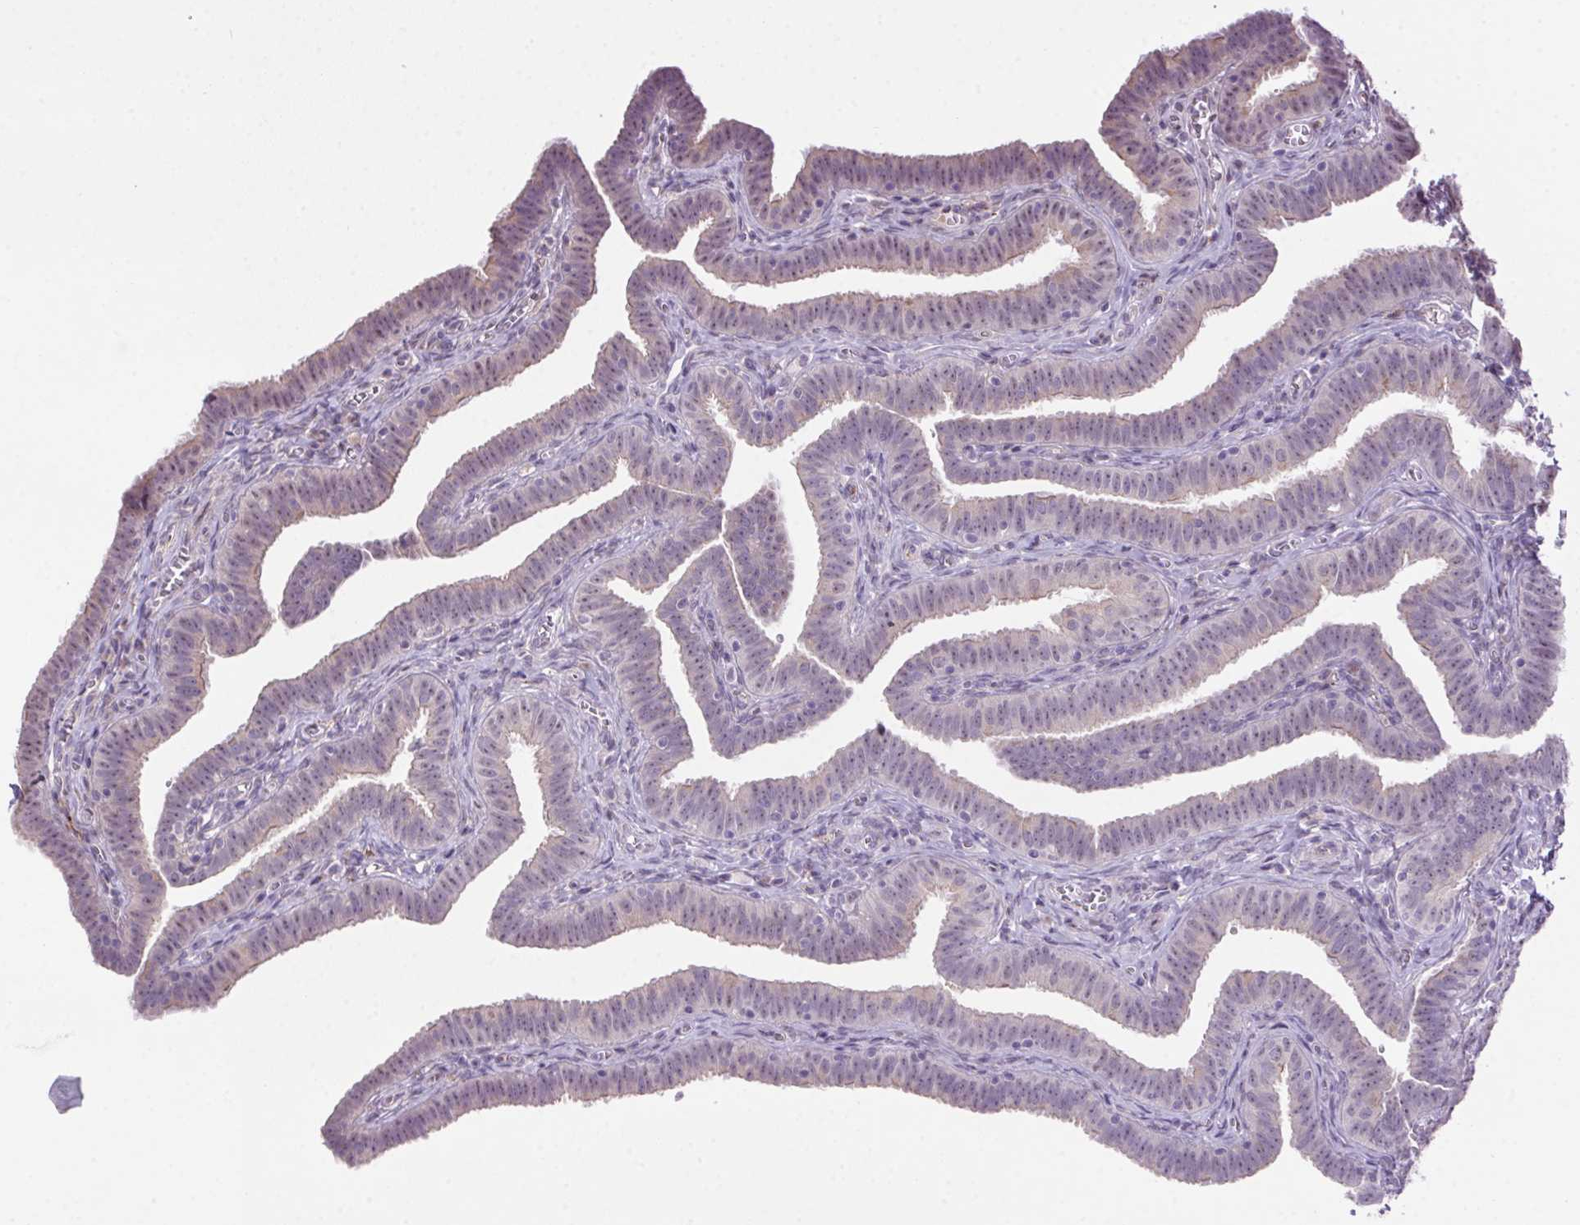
{"staining": {"intensity": "weak", "quantity": "25%-75%", "location": "nuclear"}, "tissue": "fallopian tube", "cell_type": "Glandular cells", "image_type": "normal", "snomed": [{"axis": "morphology", "description": "Normal tissue, NOS"}, {"axis": "topography", "description": "Fallopian tube"}], "caption": "Fallopian tube stained with immunohistochemistry shows weak nuclear expression in about 25%-75% of glandular cells. (DAB (3,3'-diaminobenzidine) IHC, brown staining for protein, blue staining for nuclei).", "gene": "LRRTM1", "patient": {"sex": "female", "age": 25}}